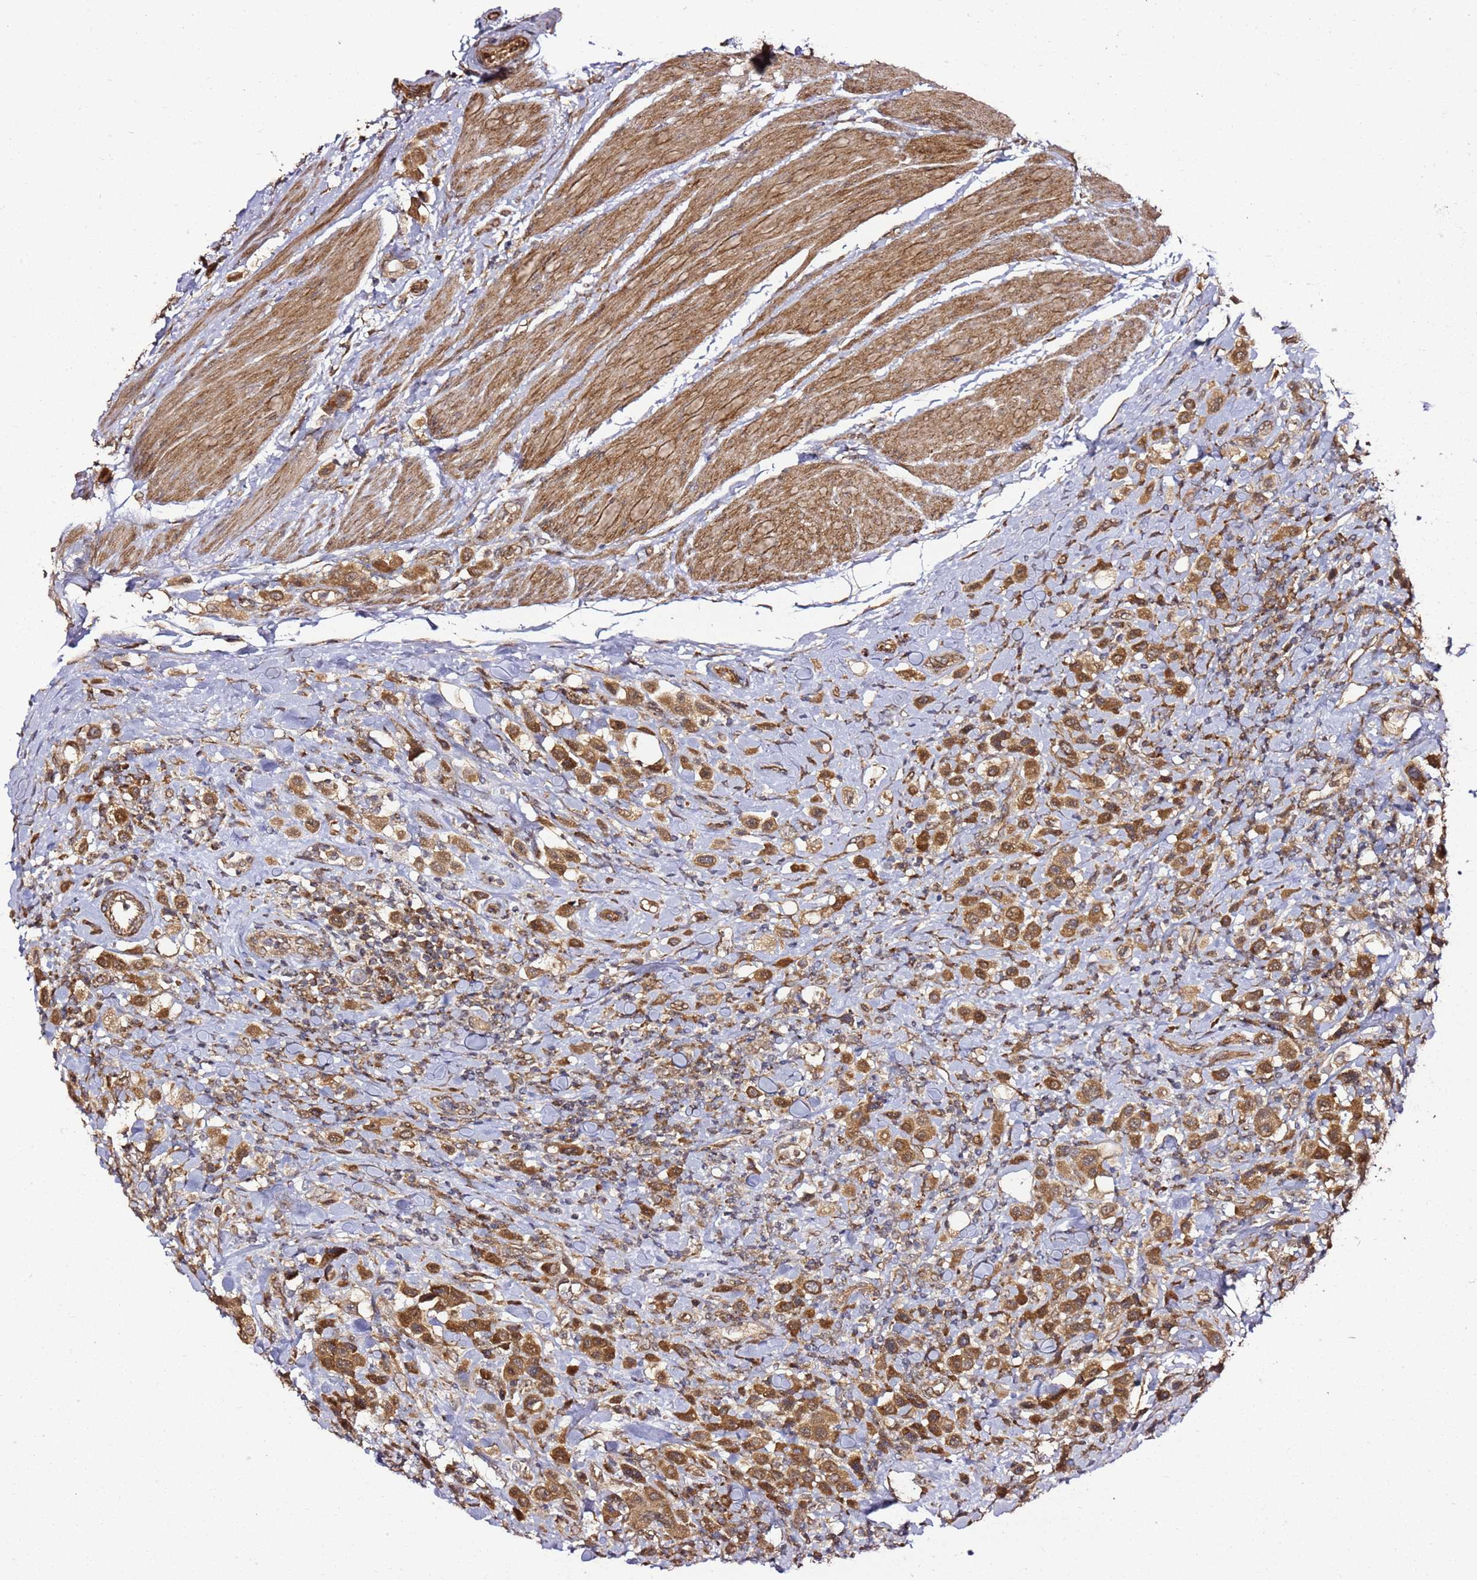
{"staining": {"intensity": "strong", "quantity": ">75%", "location": "cytoplasmic/membranous"}, "tissue": "urothelial cancer", "cell_type": "Tumor cells", "image_type": "cancer", "snomed": [{"axis": "morphology", "description": "Urothelial carcinoma, High grade"}, {"axis": "topography", "description": "Urinary bladder"}], "caption": "High-grade urothelial carcinoma stained for a protein (brown) shows strong cytoplasmic/membranous positive expression in about >75% of tumor cells.", "gene": "TM2D2", "patient": {"sex": "male", "age": 50}}